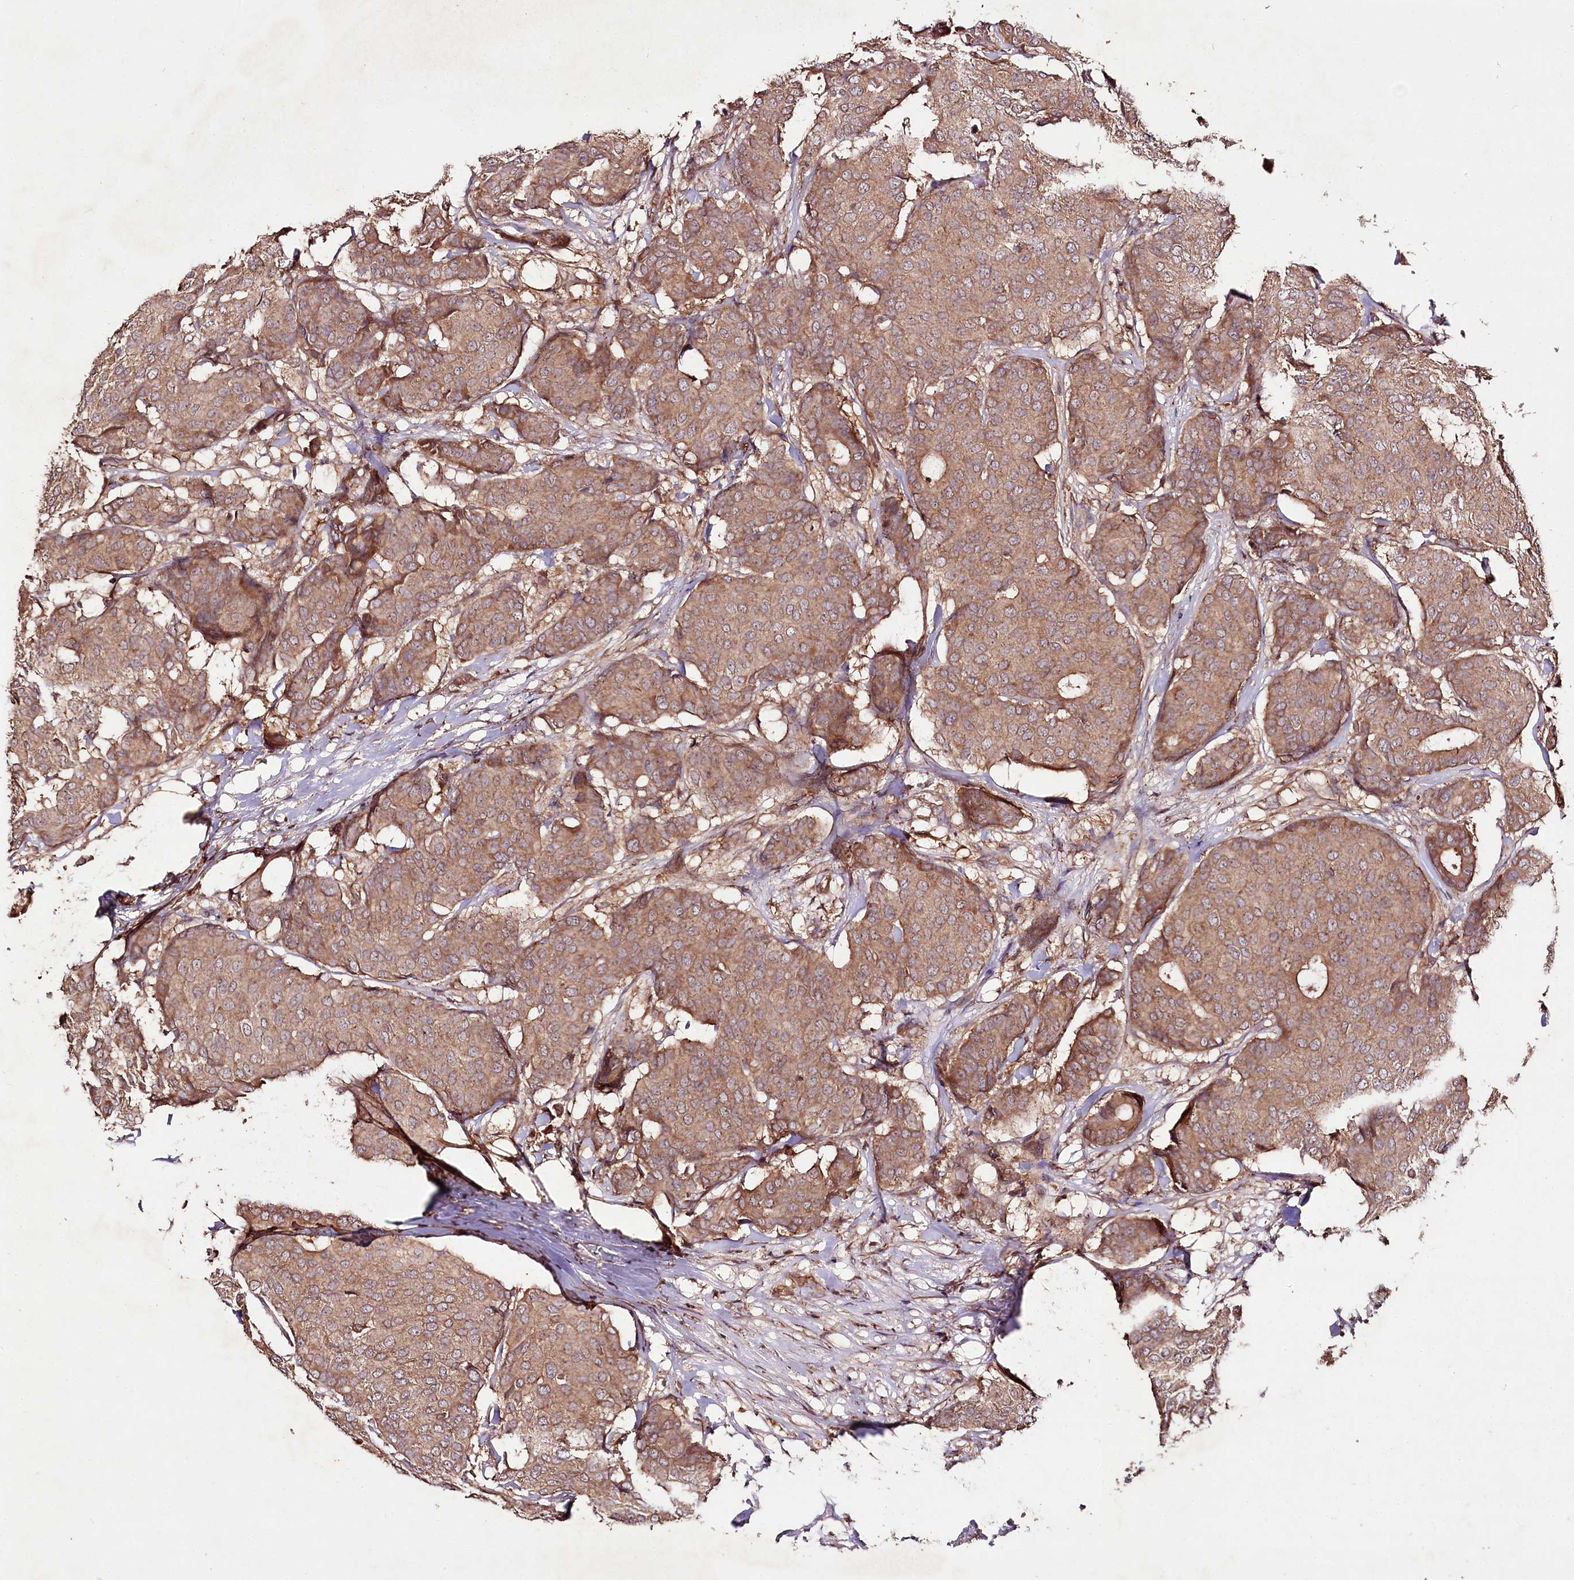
{"staining": {"intensity": "moderate", "quantity": ">75%", "location": "cytoplasmic/membranous"}, "tissue": "breast cancer", "cell_type": "Tumor cells", "image_type": "cancer", "snomed": [{"axis": "morphology", "description": "Duct carcinoma"}, {"axis": "topography", "description": "Breast"}], "caption": "IHC micrograph of human breast cancer stained for a protein (brown), which displays medium levels of moderate cytoplasmic/membranous staining in about >75% of tumor cells.", "gene": "FAM53B", "patient": {"sex": "female", "age": 75}}